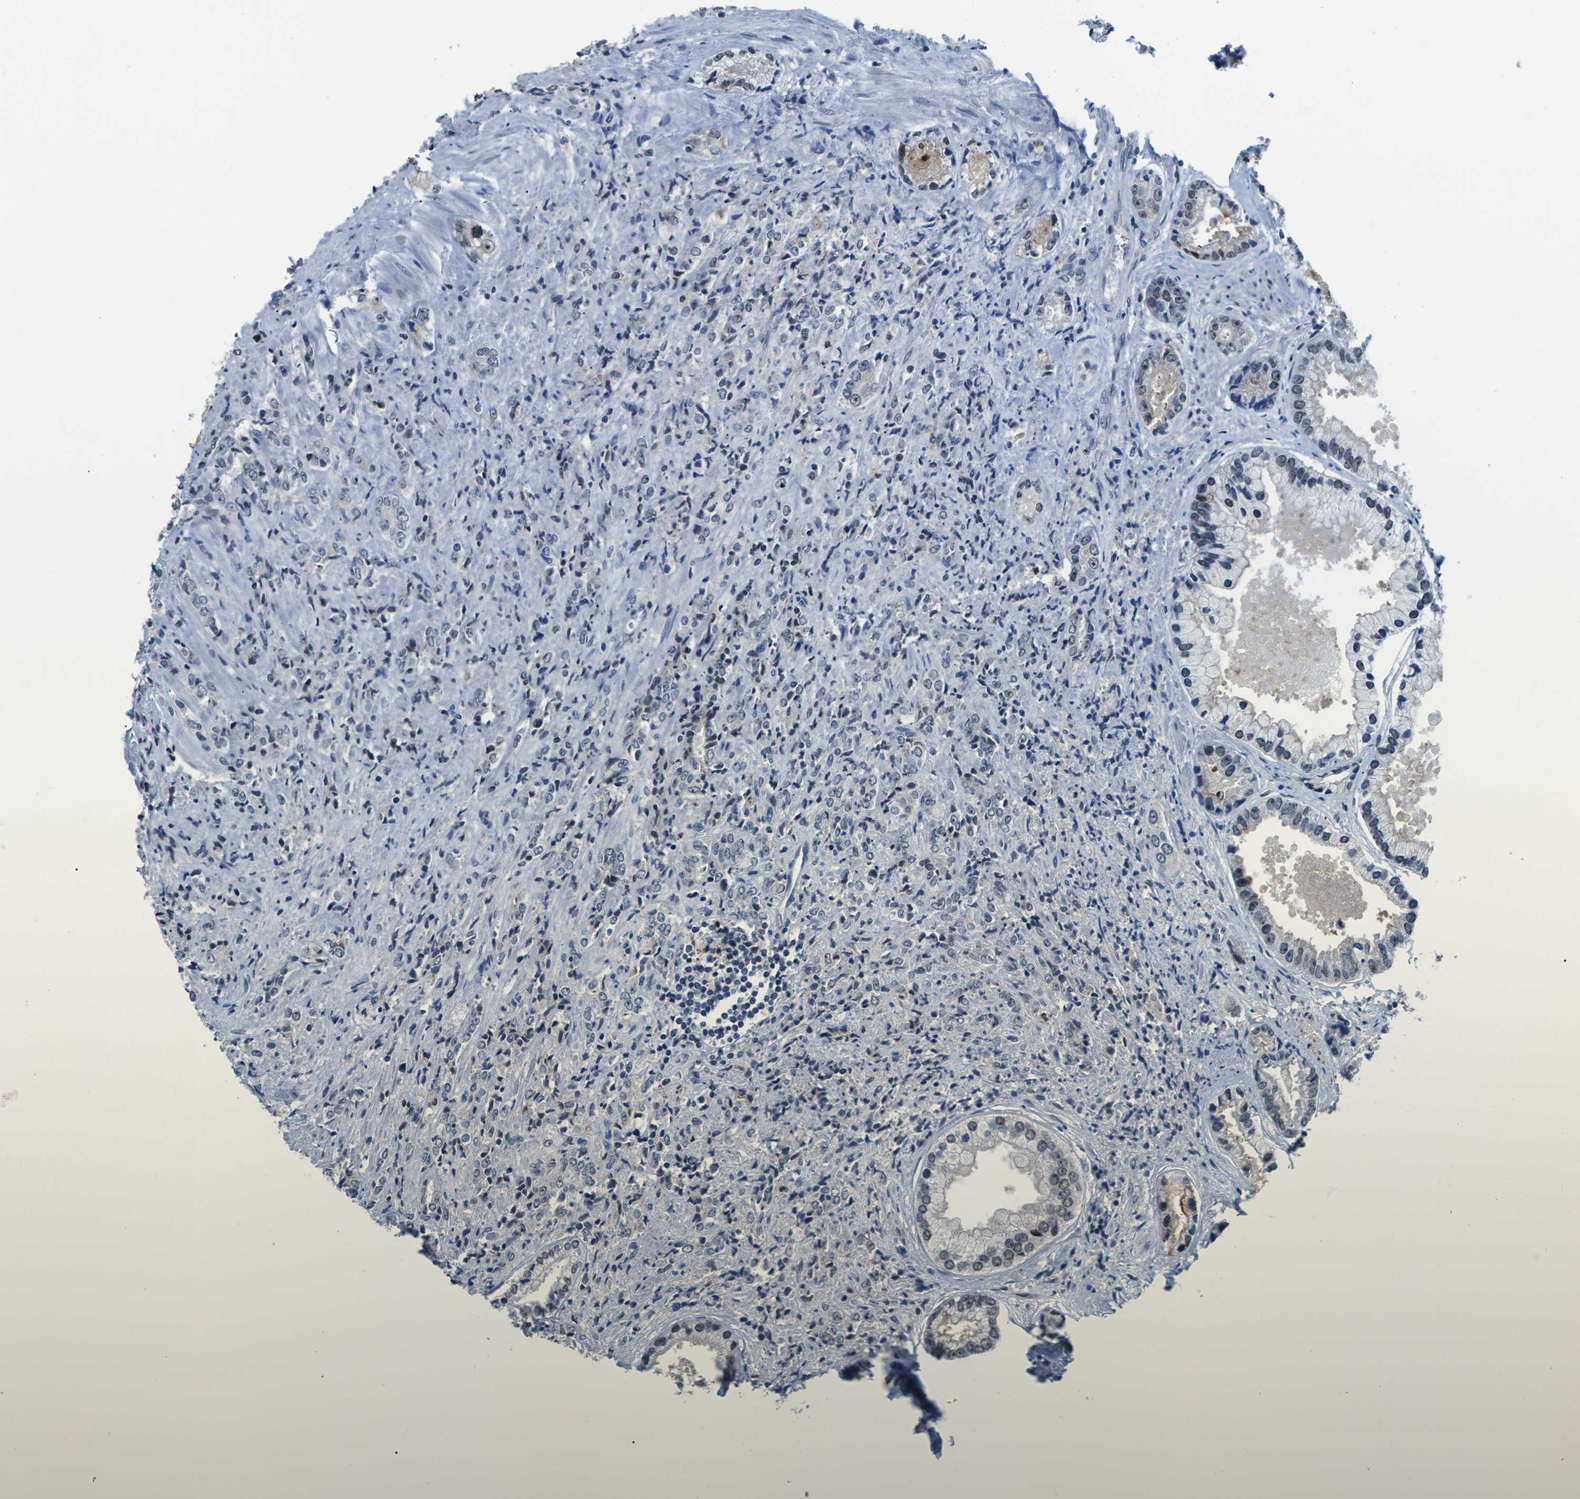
{"staining": {"intensity": "weak", "quantity": "<25%", "location": "nuclear"}, "tissue": "prostate cancer", "cell_type": "Tumor cells", "image_type": "cancer", "snomed": [{"axis": "morphology", "description": "Adenocarcinoma, High grade"}, {"axis": "topography", "description": "Prostate"}], "caption": "High magnification brightfield microscopy of prostate cancer (high-grade adenocarcinoma) stained with DAB (3,3'-diaminobenzidine) (brown) and counterstained with hematoxylin (blue): tumor cells show no significant staining.", "gene": "NSRP1", "patient": {"sex": "male", "age": 61}}